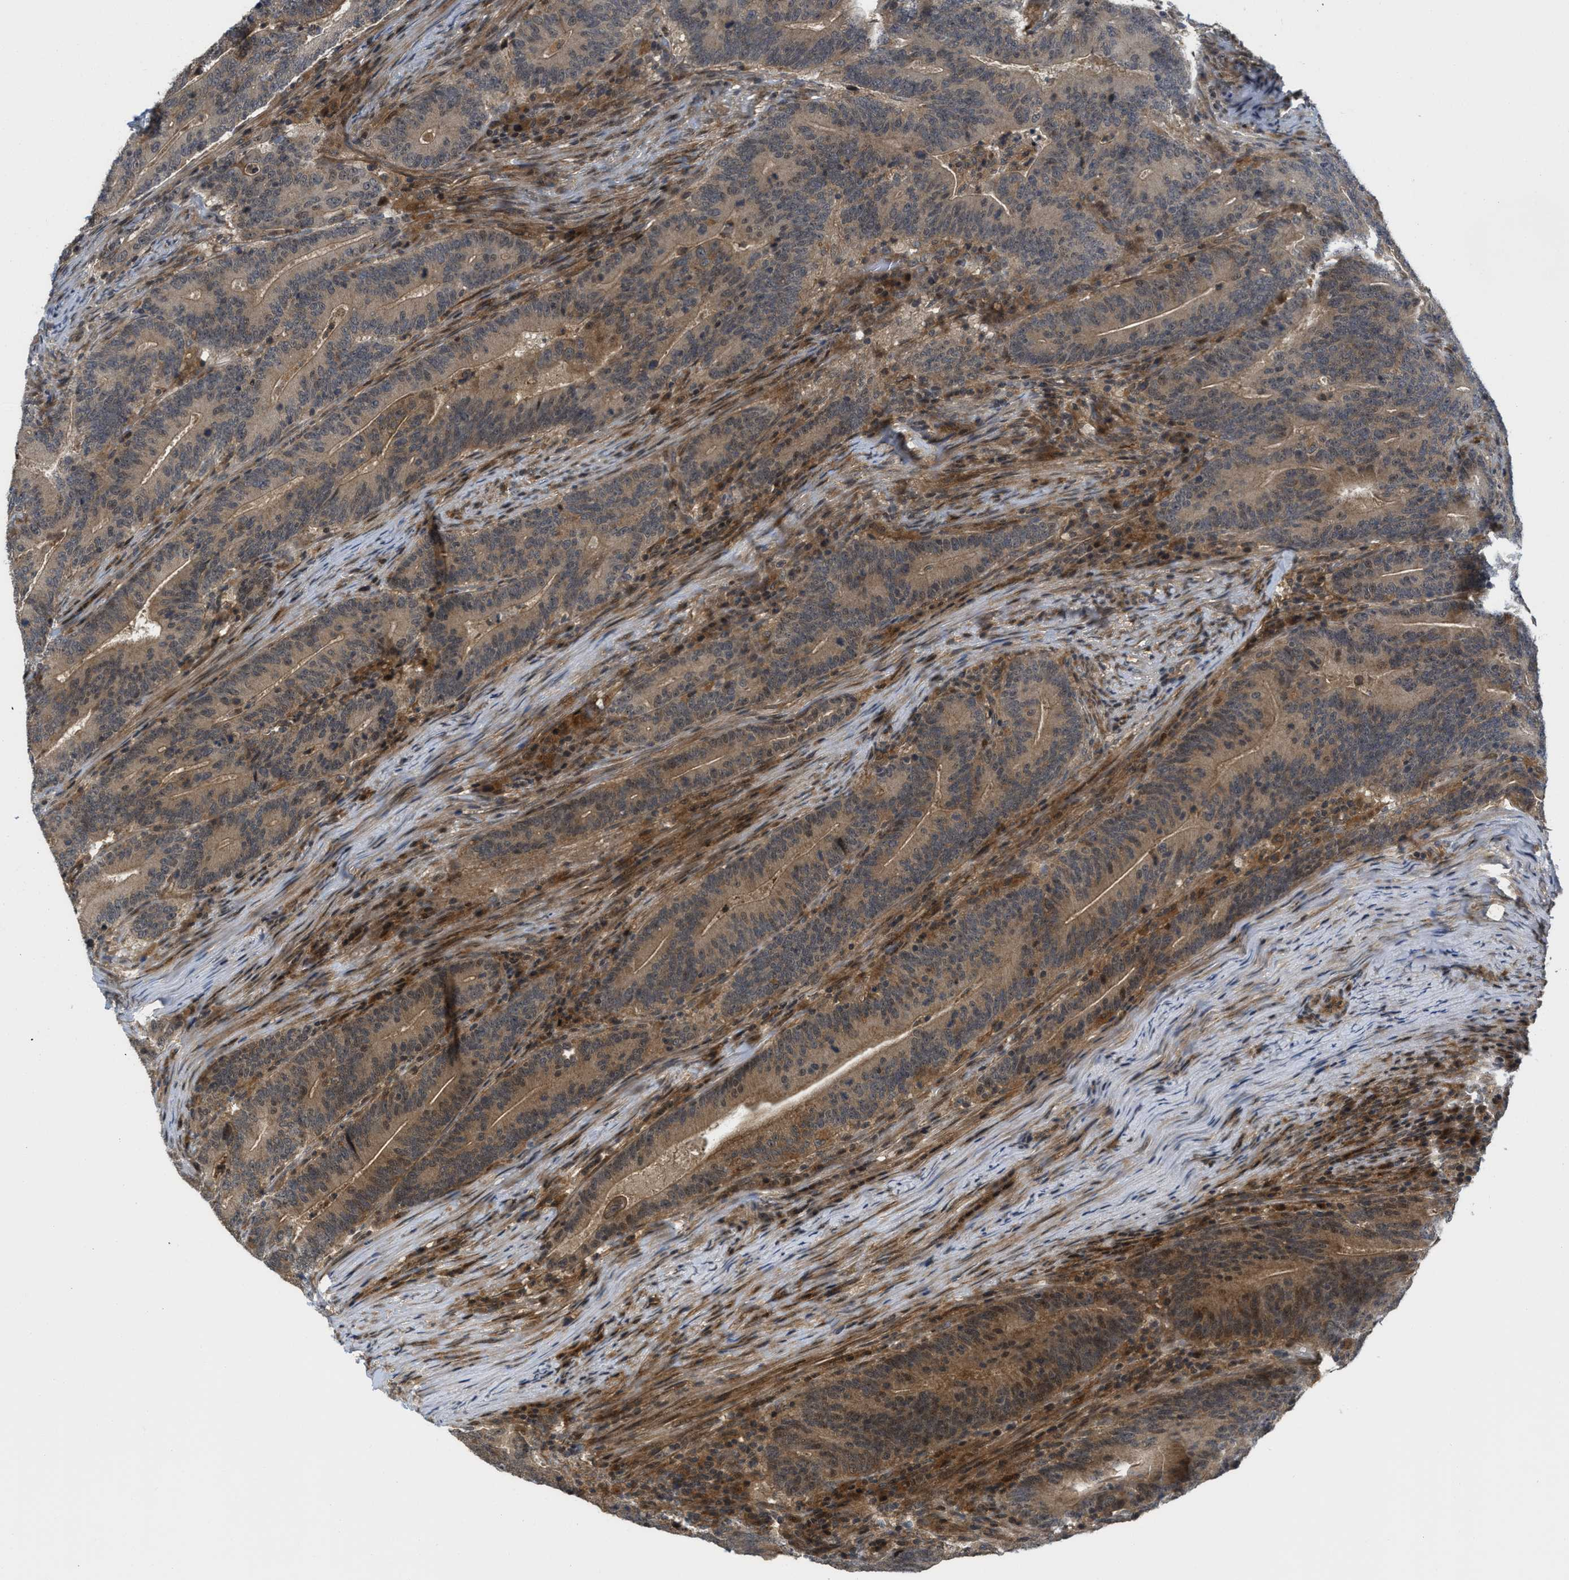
{"staining": {"intensity": "moderate", "quantity": ">75%", "location": "cytoplasmic/membranous"}, "tissue": "colorectal cancer", "cell_type": "Tumor cells", "image_type": "cancer", "snomed": [{"axis": "morphology", "description": "Adenocarcinoma, NOS"}, {"axis": "topography", "description": "Colon"}], "caption": "Immunohistochemistry photomicrograph of colorectal cancer stained for a protein (brown), which exhibits medium levels of moderate cytoplasmic/membranous staining in approximately >75% of tumor cells.", "gene": "DNAJC28", "patient": {"sex": "female", "age": 66}}